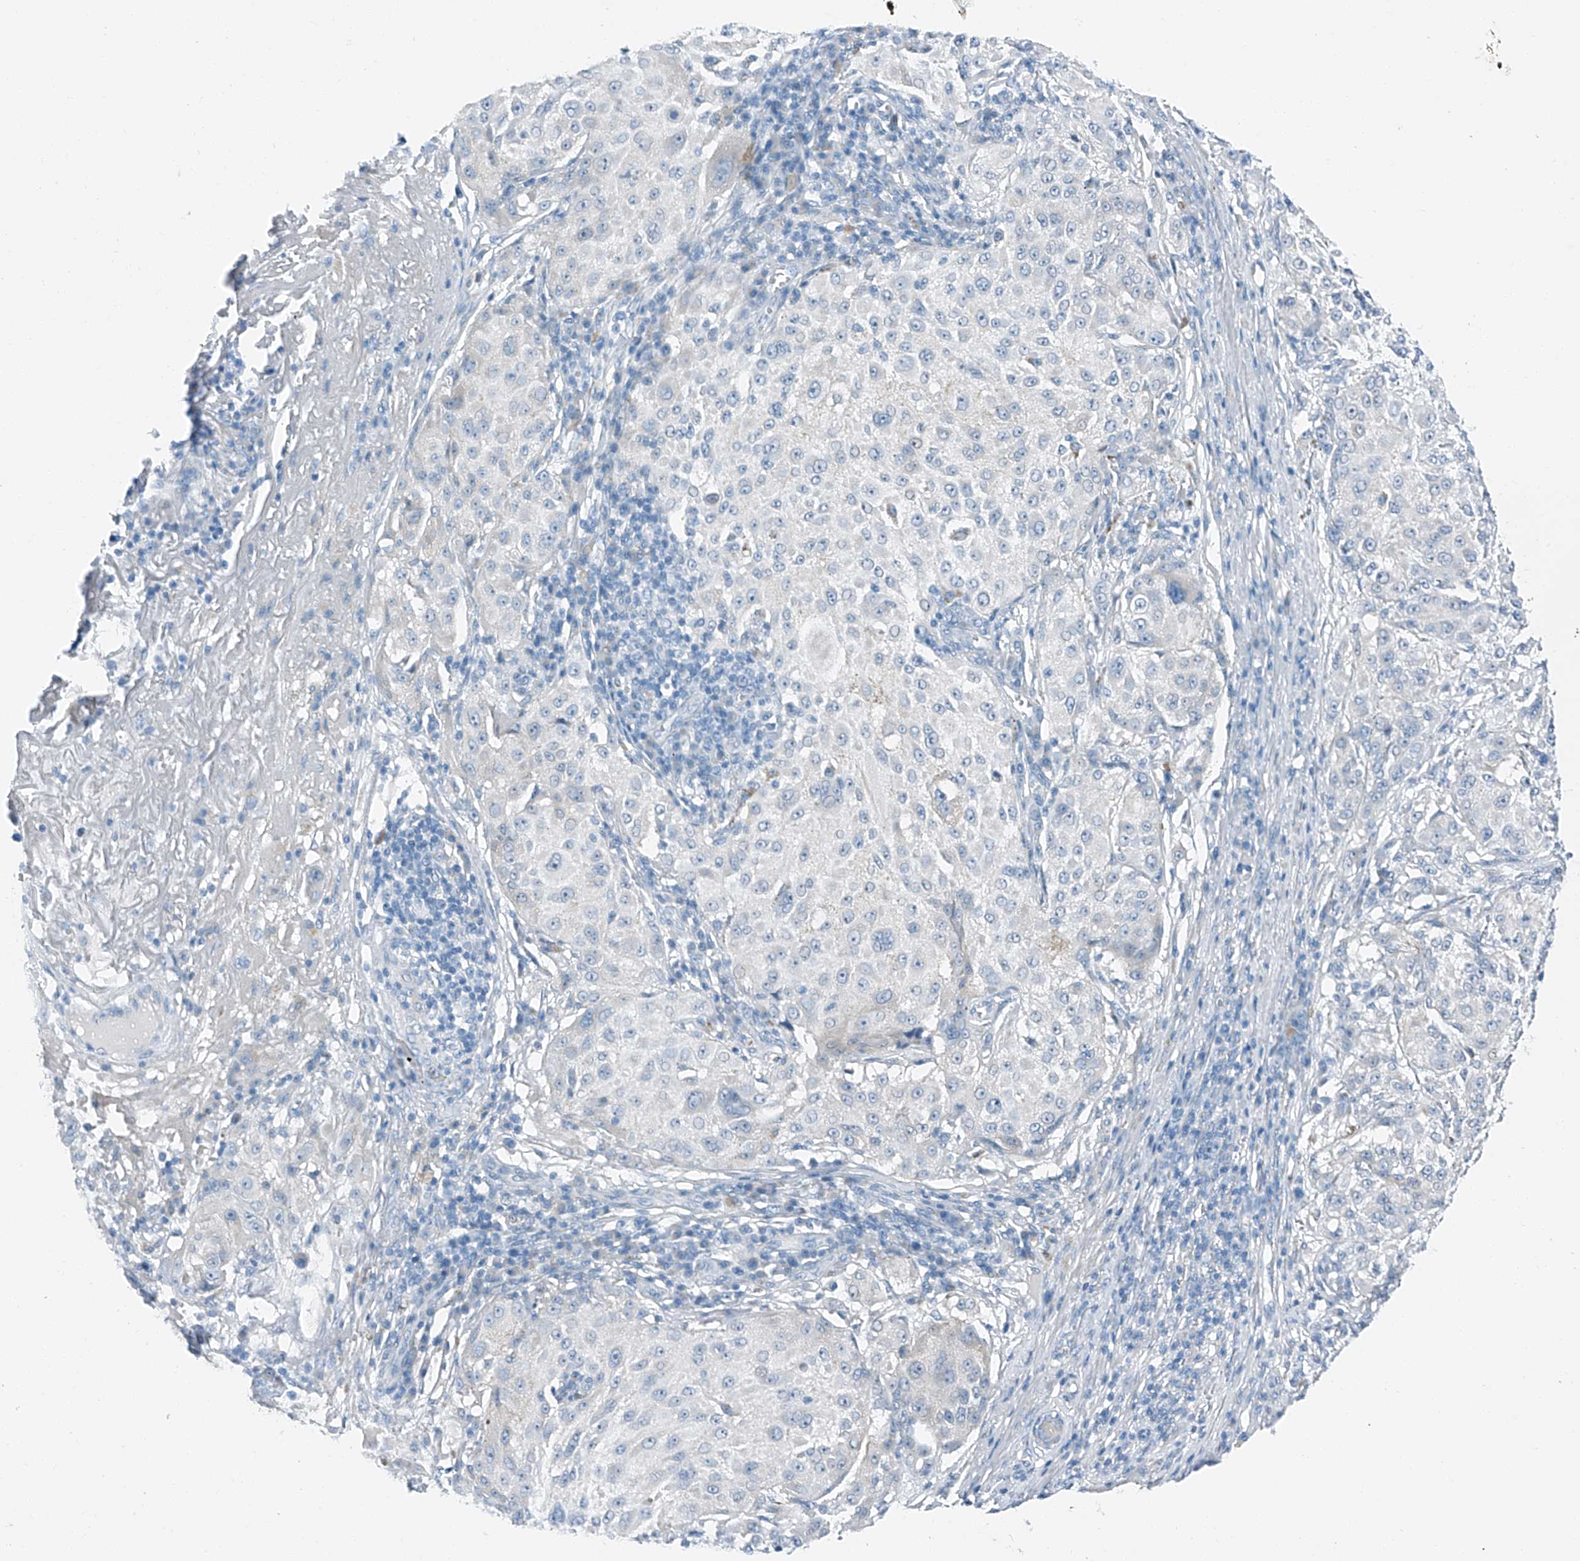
{"staining": {"intensity": "negative", "quantity": "none", "location": "none"}, "tissue": "melanoma", "cell_type": "Tumor cells", "image_type": "cancer", "snomed": [{"axis": "morphology", "description": "Necrosis, NOS"}, {"axis": "morphology", "description": "Malignant melanoma, NOS"}, {"axis": "topography", "description": "Skin"}], "caption": "Tumor cells are negative for protein expression in human malignant melanoma.", "gene": "MDGA1", "patient": {"sex": "female", "age": 87}}